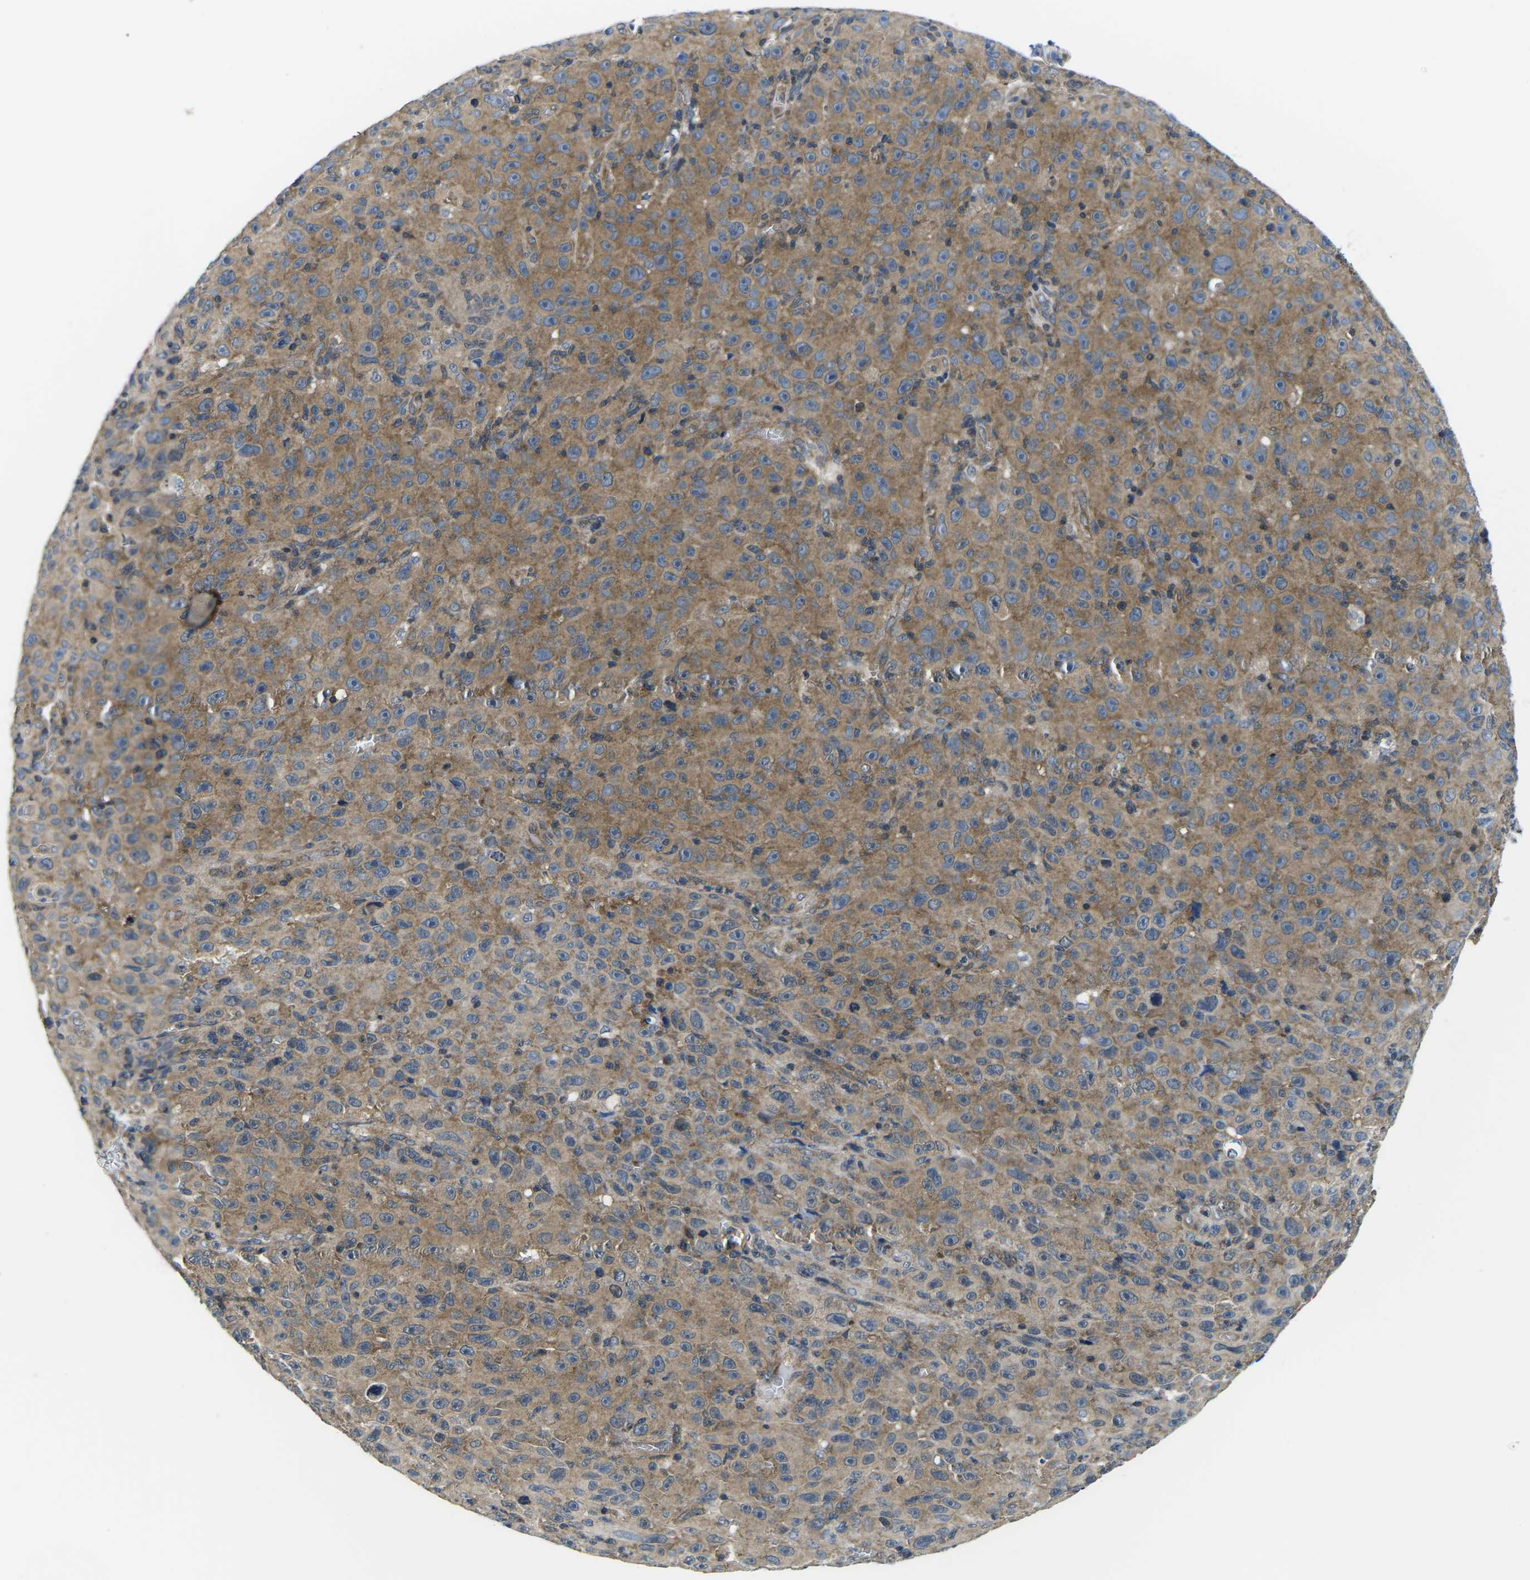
{"staining": {"intensity": "moderate", "quantity": ">75%", "location": "cytoplasmic/membranous"}, "tissue": "melanoma", "cell_type": "Tumor cells", "image_type": "cancer", "snomed": [{"axis": "morphology", "description": "Malignant melanoma, NOS"}, {"axis": "topography", "description": "Skin"}], "caption": "Melanoma tissue exhibits moderate cytoplasmic/membranous expression in about >75% of tumor cells", "gene": "GSK3B", "patient": {"sex": "female", "age": 82}}